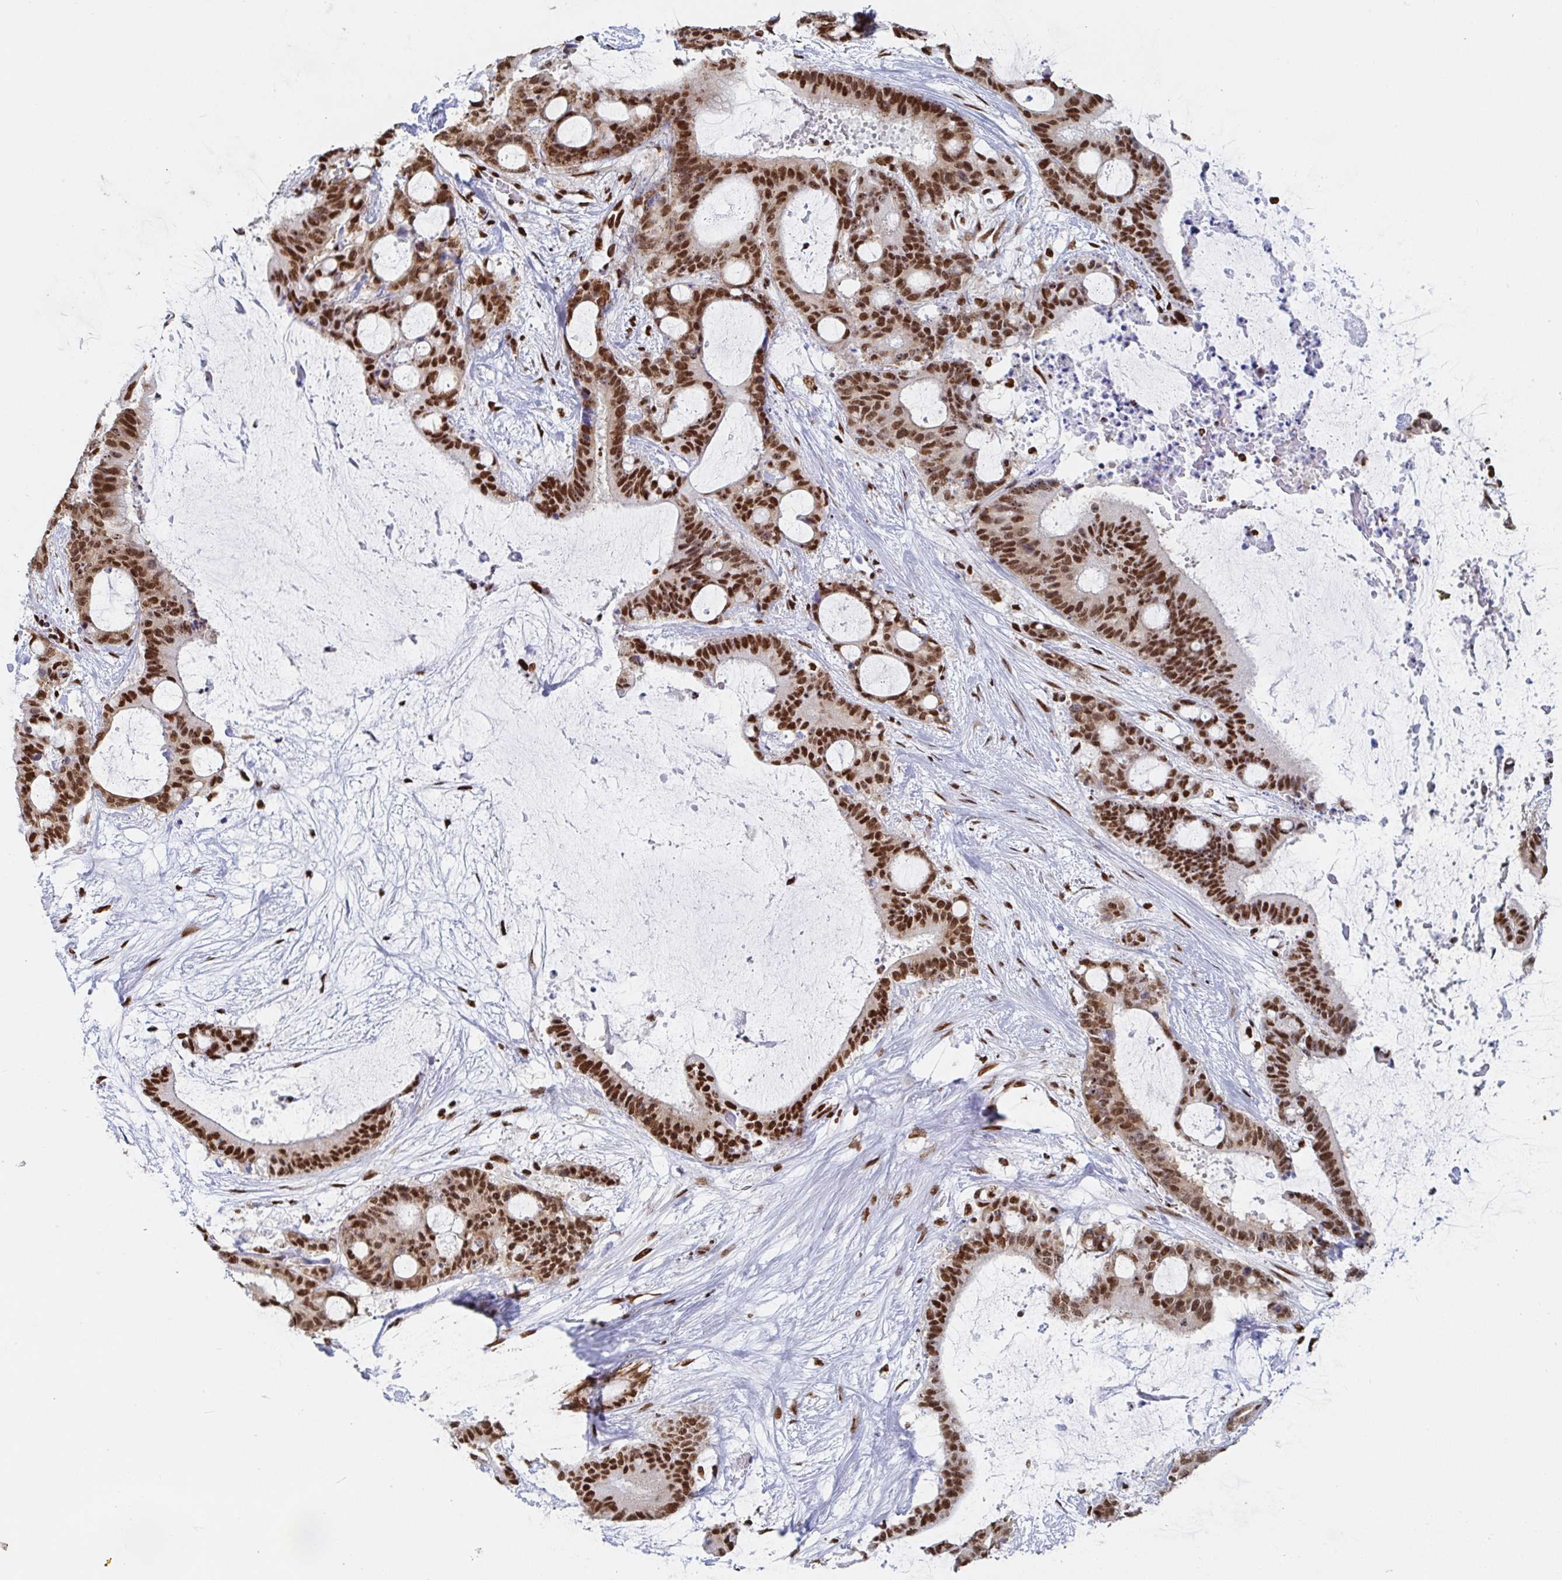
{"staining": {"intensity": "strong", "quantity": ">75%", "location": "nuclear"}, "tissue": "liver cancer", "cell_type": "Tumor cells", "image_type": "cancer", "snomed": [{"axis": "morphology", "description": "Normal tissue, NOS"}, {"axis": "morphology", "description": "Cholangiocarcinoma"}, {"axis": "topography", "description": "Liver"}, {"axis": "topography", "description": "Peripheral nerve tissue"}], "caption": "A photomicrograph showing strong nuclear expression in about >75% of tumor cells in liver cancer (cholangiocarcinoma), as visualized by brown immunohistochemical staining.", "gene": "EWSR1", "patient": {"sex": "female", "age": 73}}